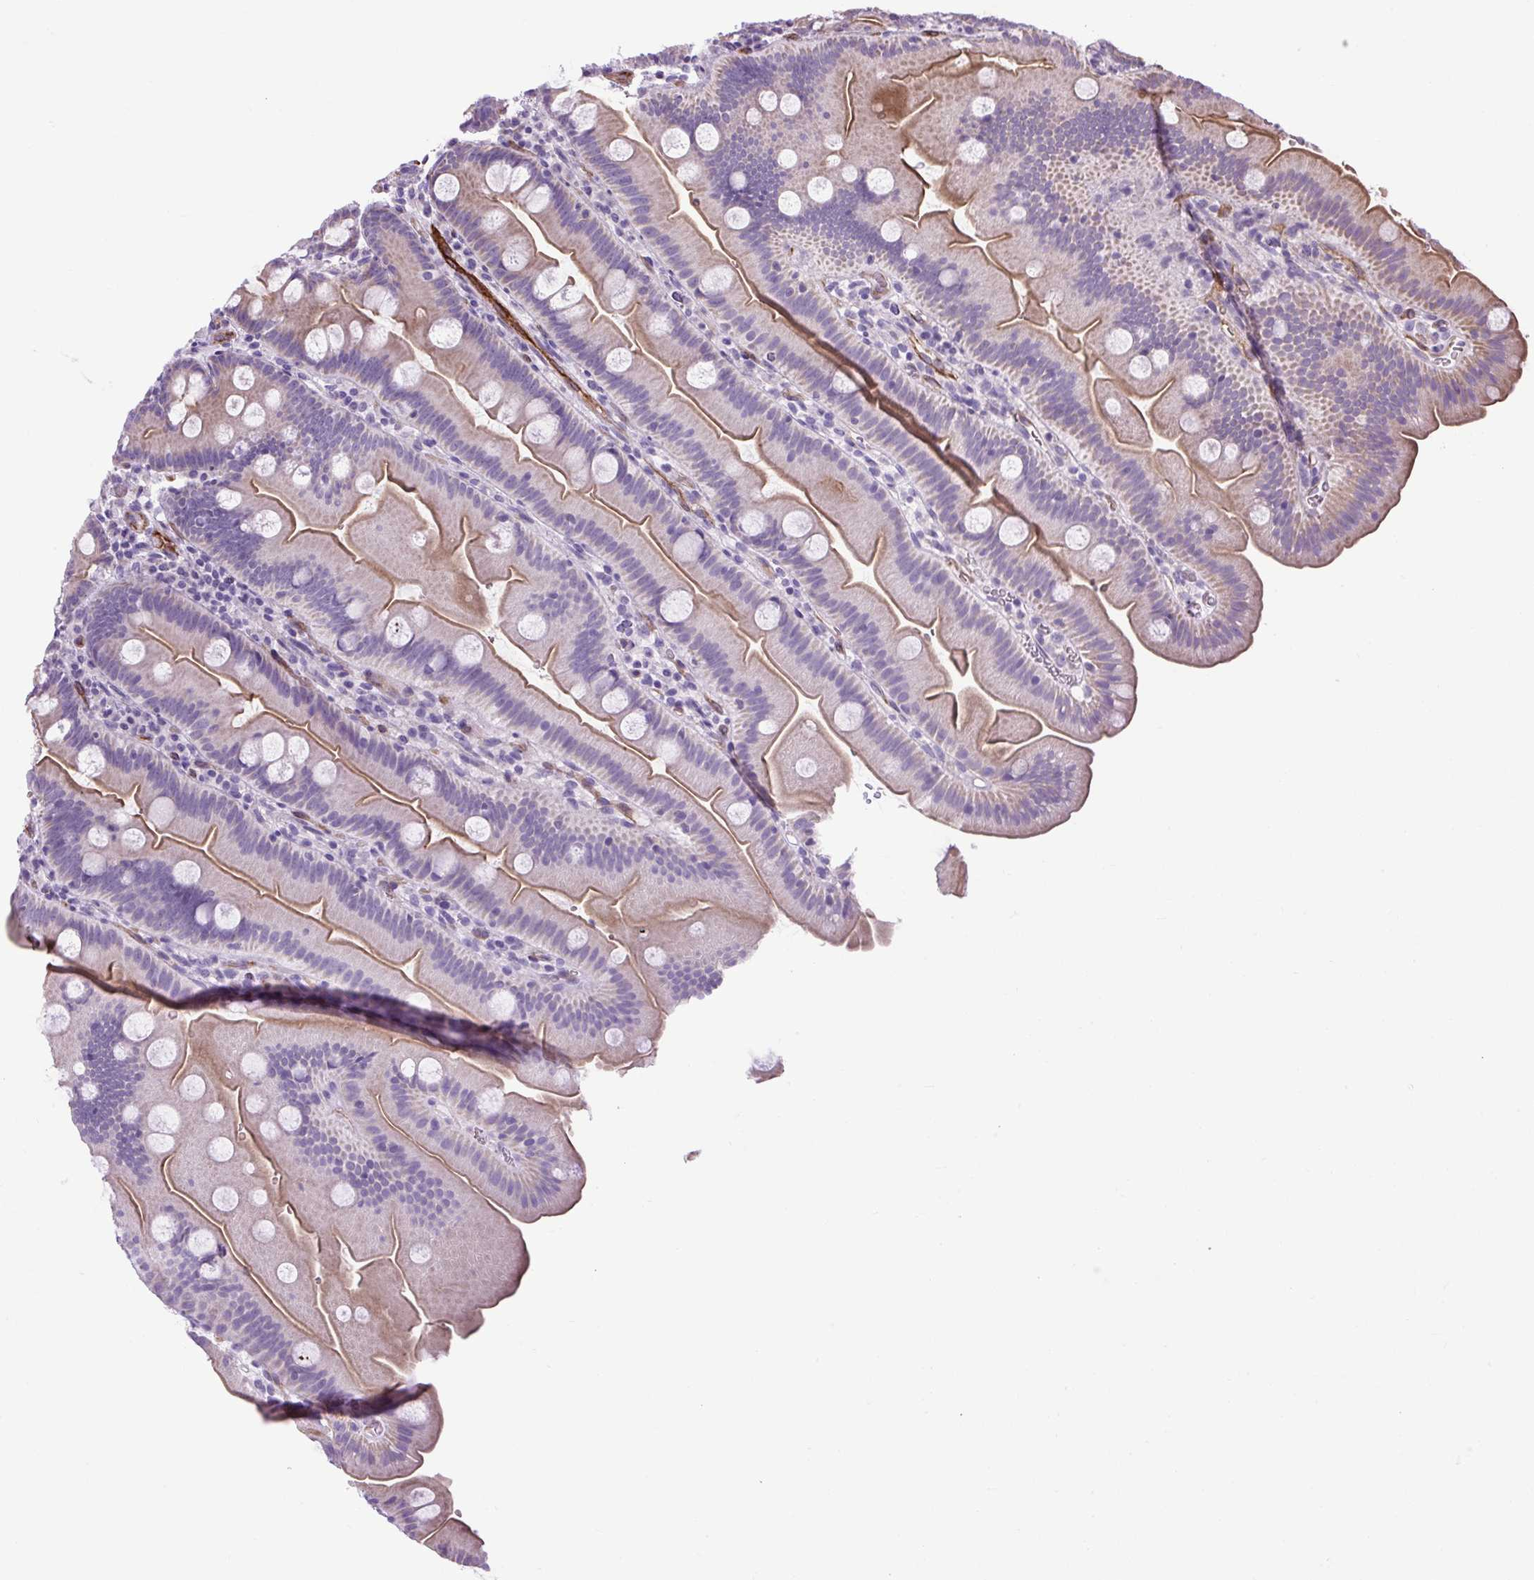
{"staining": {"intensity": "moderate", "quantity": "25%-75%", "location": "cytoplasmic/membranous"}, "tissue": "small intestine", "cell_type": "Glandular cells", "image_type": "normal", "snomed": [{"axis": "morphology", "description": "Normal tissue, NOS"}, {"axis": "topography", "description": "Small intestine"}], "caption": "Protein staining by immunohistochemistry (IHC) displays moderate cytoplasmic/membranous expression in about 25%-75% of glandular cells in unremarkable small intestine. (IHC, brightfield microscopy, high magnification).", "gene": "RNASE10", "patient": {"sex": "female", "age": 68}}